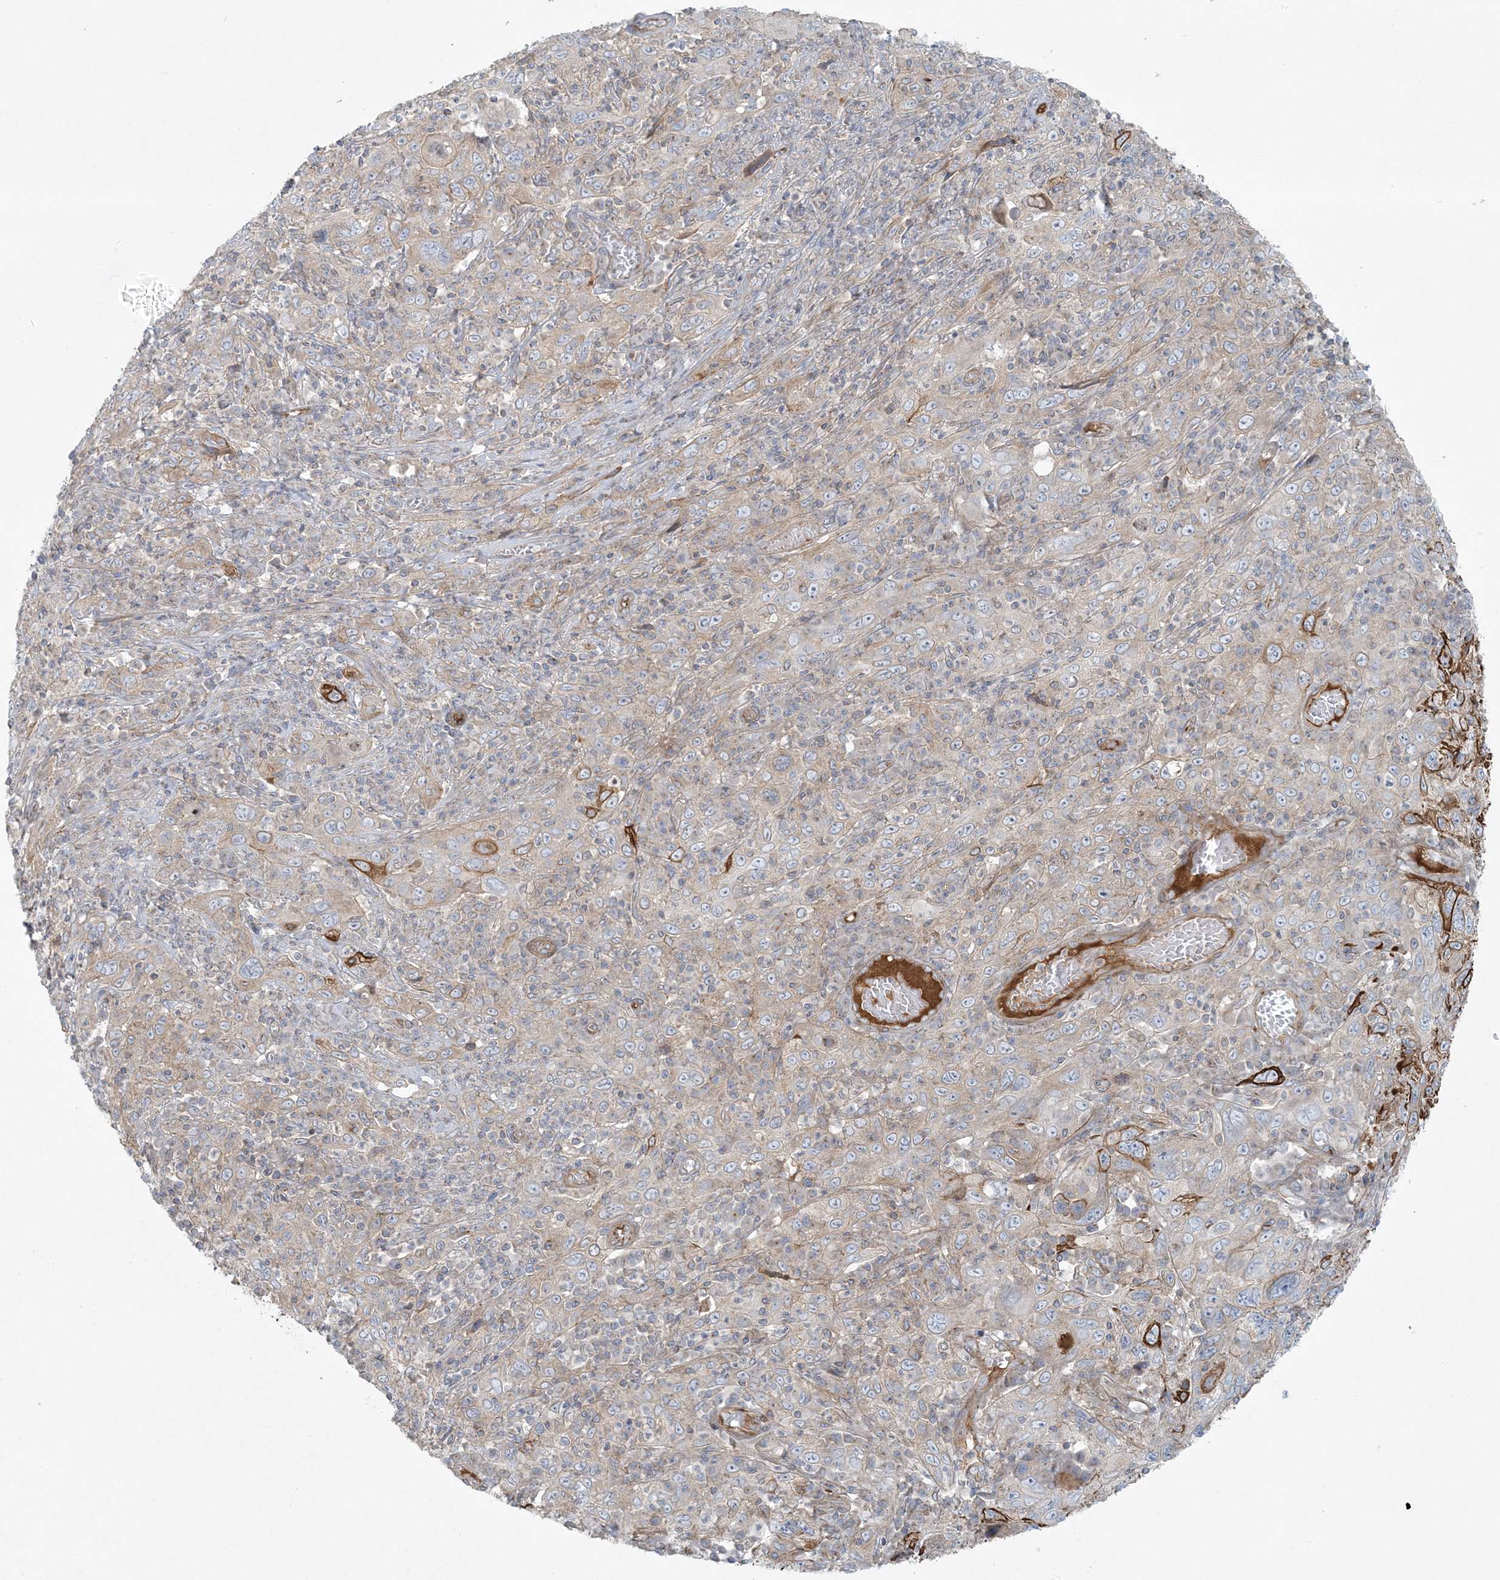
{"staining": {"intensity": "weak", "quantity": ">75%", "location": "cytoplasmic/membranous"}, "tissue": "cervical cancer", "cell_type": "Tumor cells", "image_type": "cancer", "snomed": [{"axis": "morphology", "description": "Squamous cell carcinoma, NOS"}, {"axis": "topography", "description": "Cervix"}], "caption": "About >75% of tumor cells in cervical cancer exhibit weak cytoplasmic/membranous protein staining as visualized by brown immunohistochemical staining.", "gene": "PIK3R4", "patient": {"sex": "female", "age": 46}}